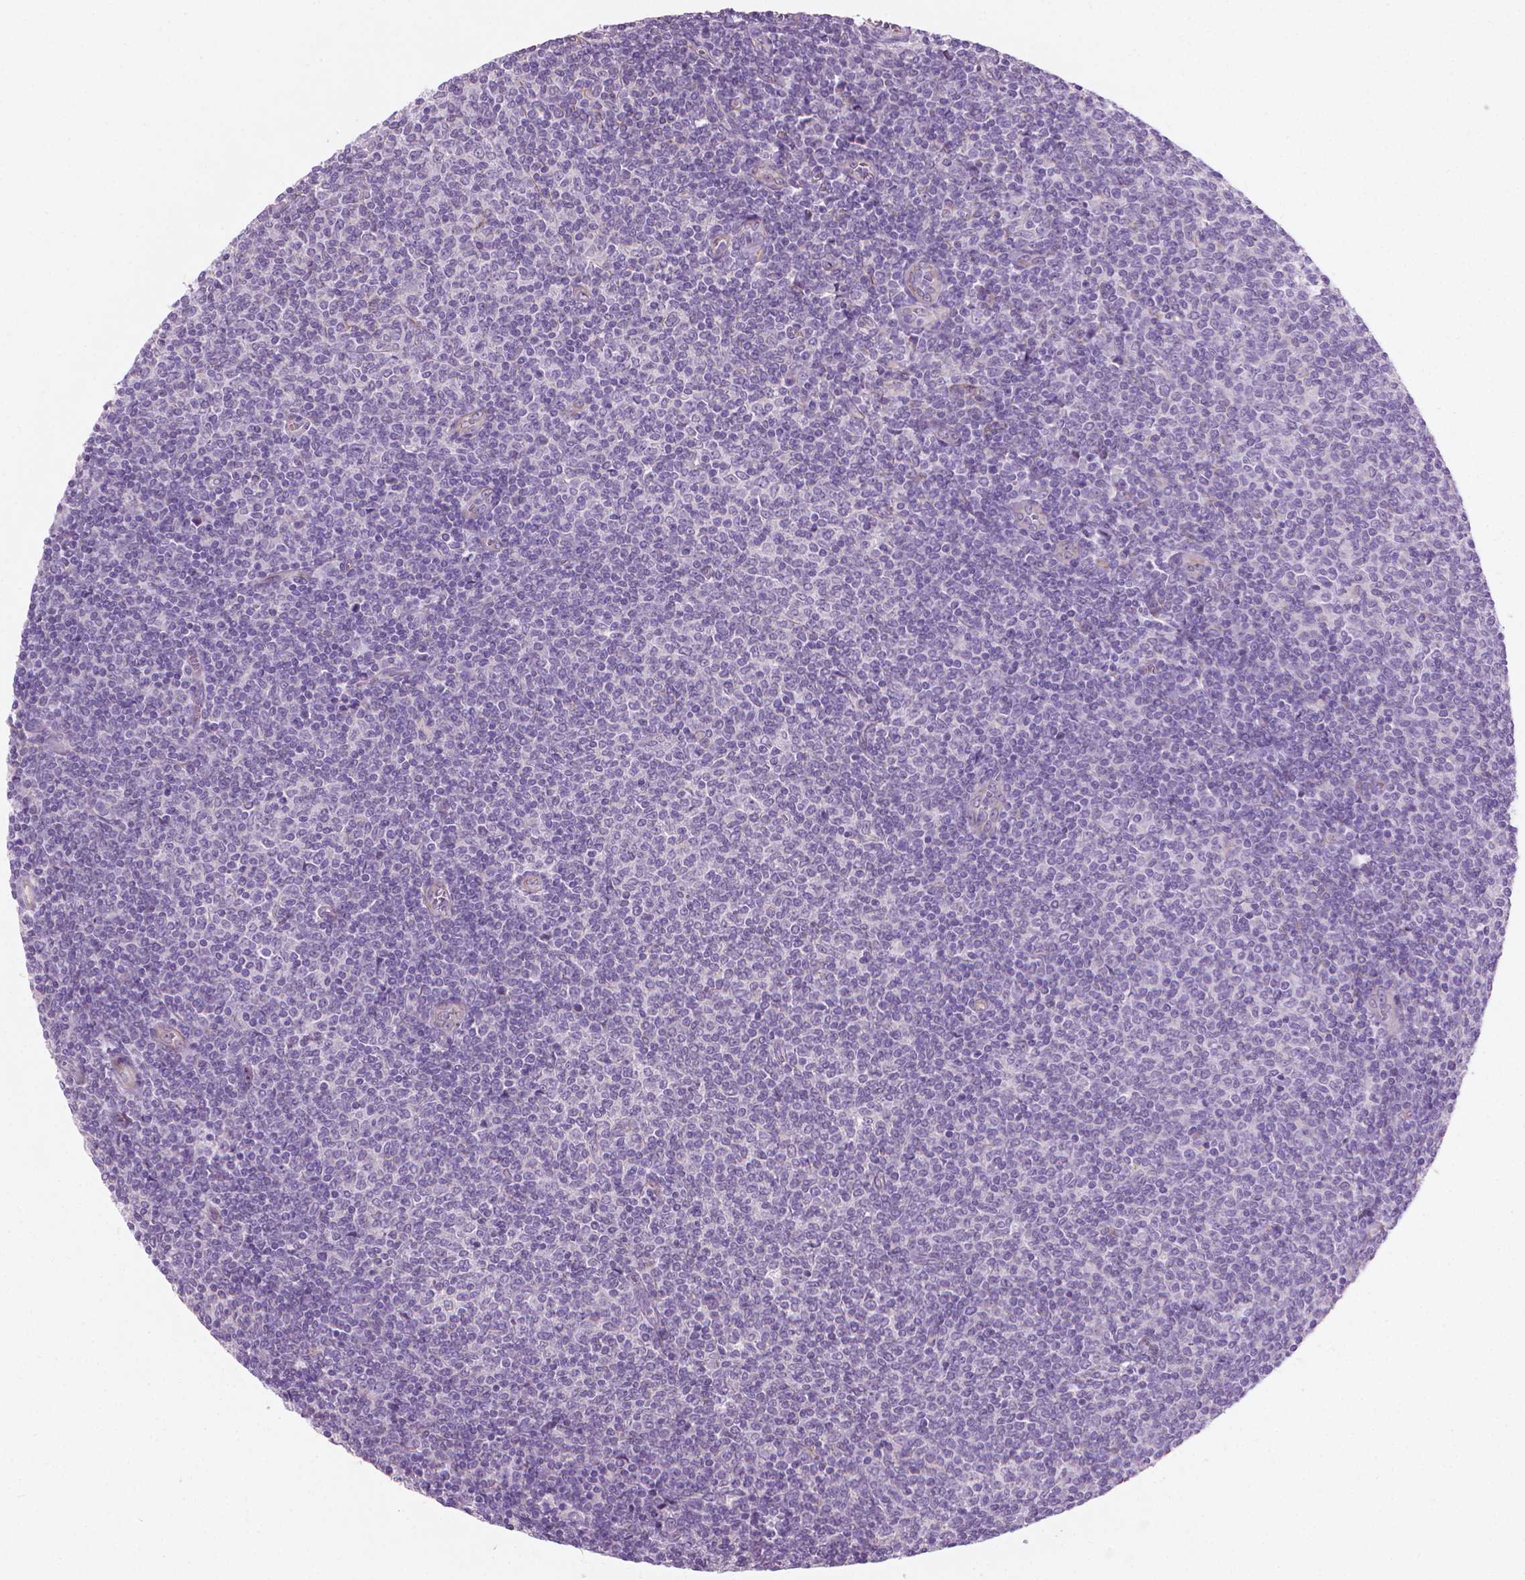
{"staining": {"intensity": "negative", "quantity": "none", "location": "none"}, "tissue": "lymphoma", "cell_type": "Tumor cells", "image_type": "cancer", "snomed": [{"axis": "morphology", "description": "Malignant lymphoma, non-Hodgkin's type, Low grade"}, {"axis": "topography", "description": "Lymph node"}], "caption": "High power microscopy photomicrograph of an immunohistochemistry (IHC) histopathology image of malignant lymphoma, non-Hodgkin's type (low-grade), revealing no significant expression in tumor cells.", "gene": "KRT73", "patient": {"sex": "male", "age": 52}}